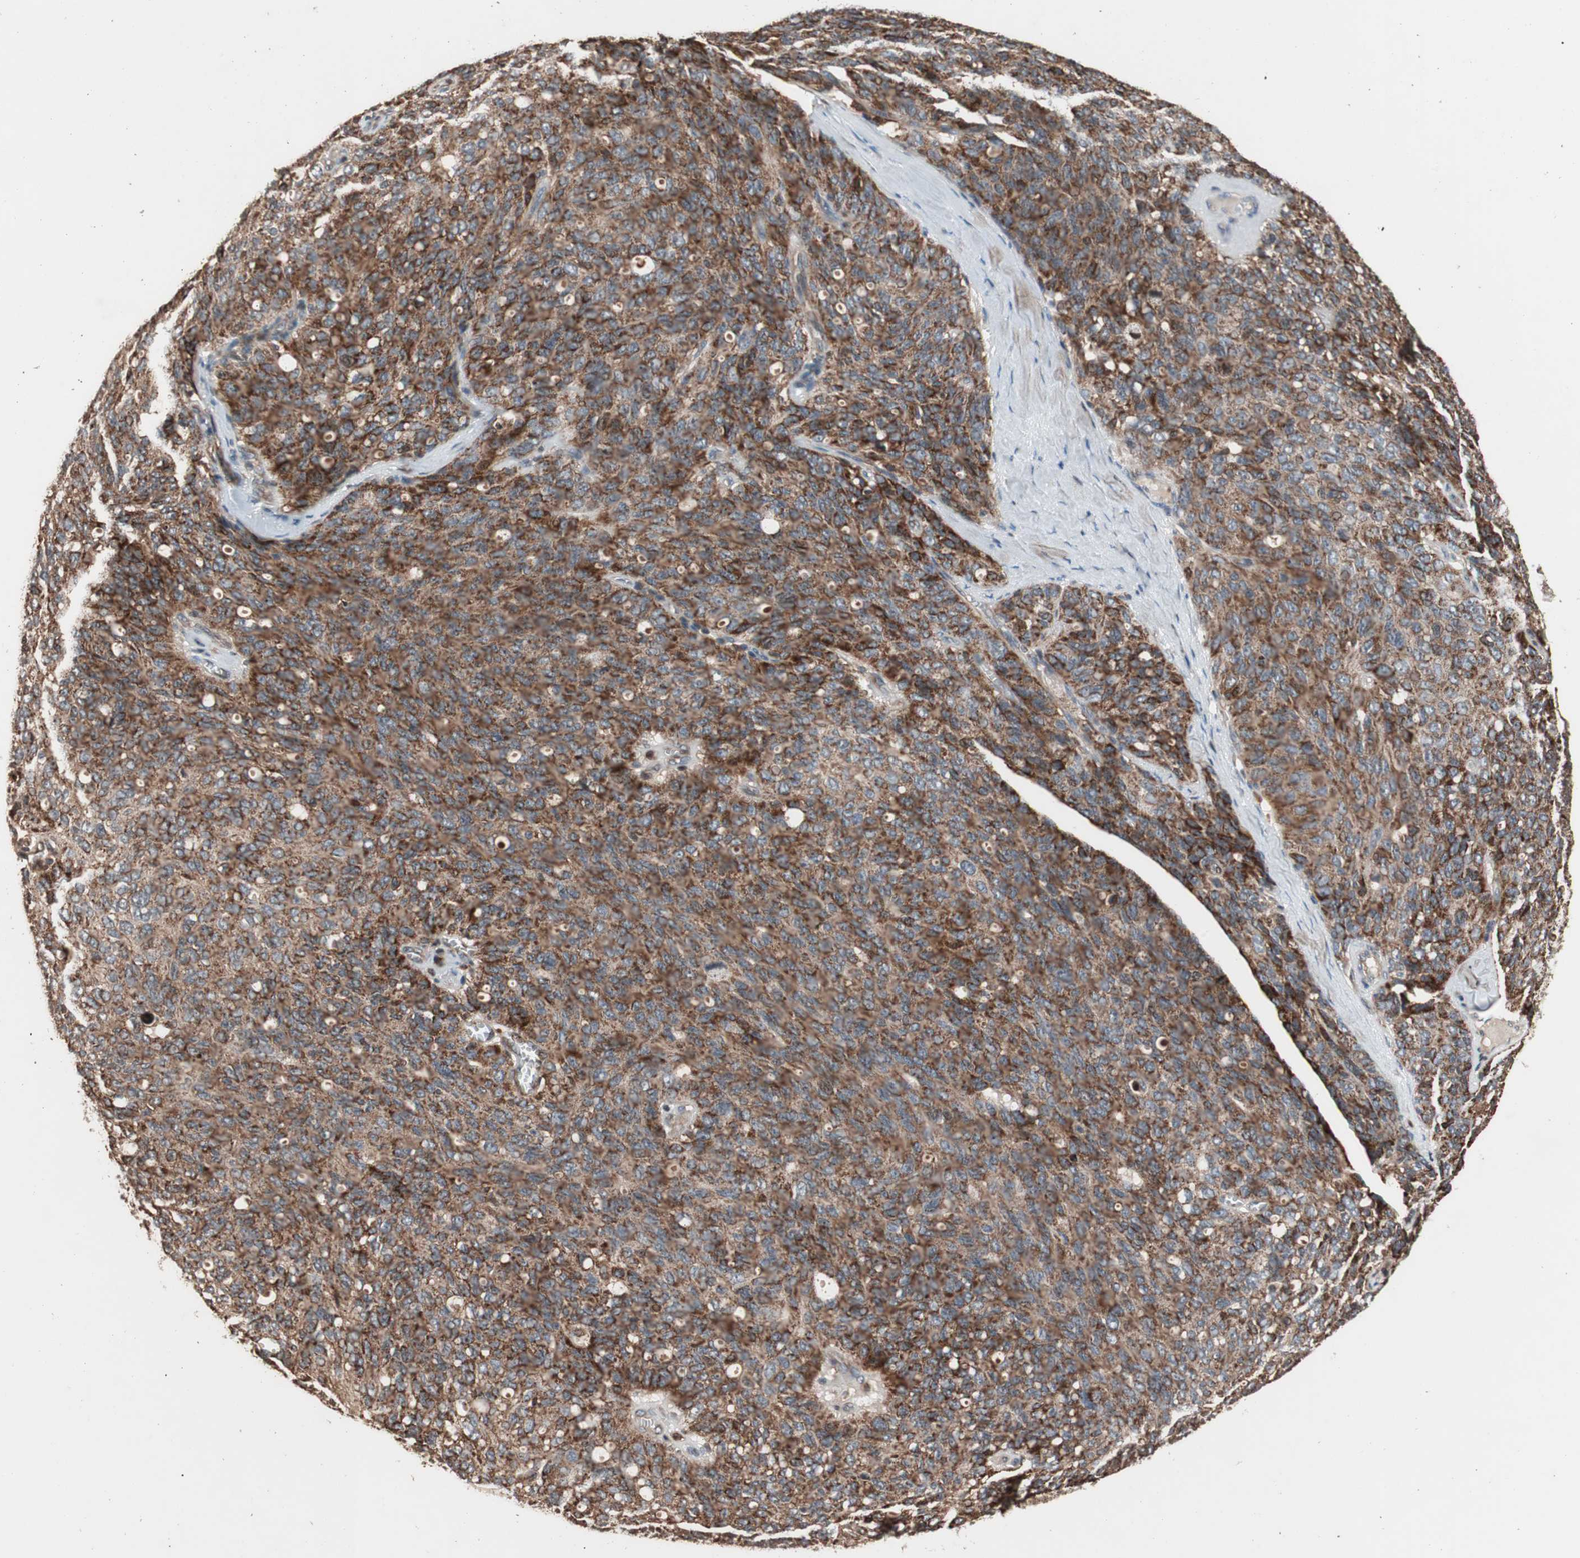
{"staining": {"intensity": "strong", "quantity": ">75%", "location": "cytoplasmic/membranous"}, "tissue": "ovarian cancer", "cell_type": "Tumor cells", "image_type": "cancer", "snomed": [{"axis": "morphology", "description": "Carcinoma, endometroid"}, {"axis": "topography", "description": "Ovary"}], "caption": "Immunohistochemistry histopathology image of neoplastic tissue: ovarian cancer (endometroid carcinoma) stained using IHC reveals high levels of strong protein expression localized specifically in the cytoplasmic/membranous of tumor cells, appearing as a cytoplasmic/membranous brown color.", "gene": "NF2", "patient": {"sex": "female", "age": 60}}